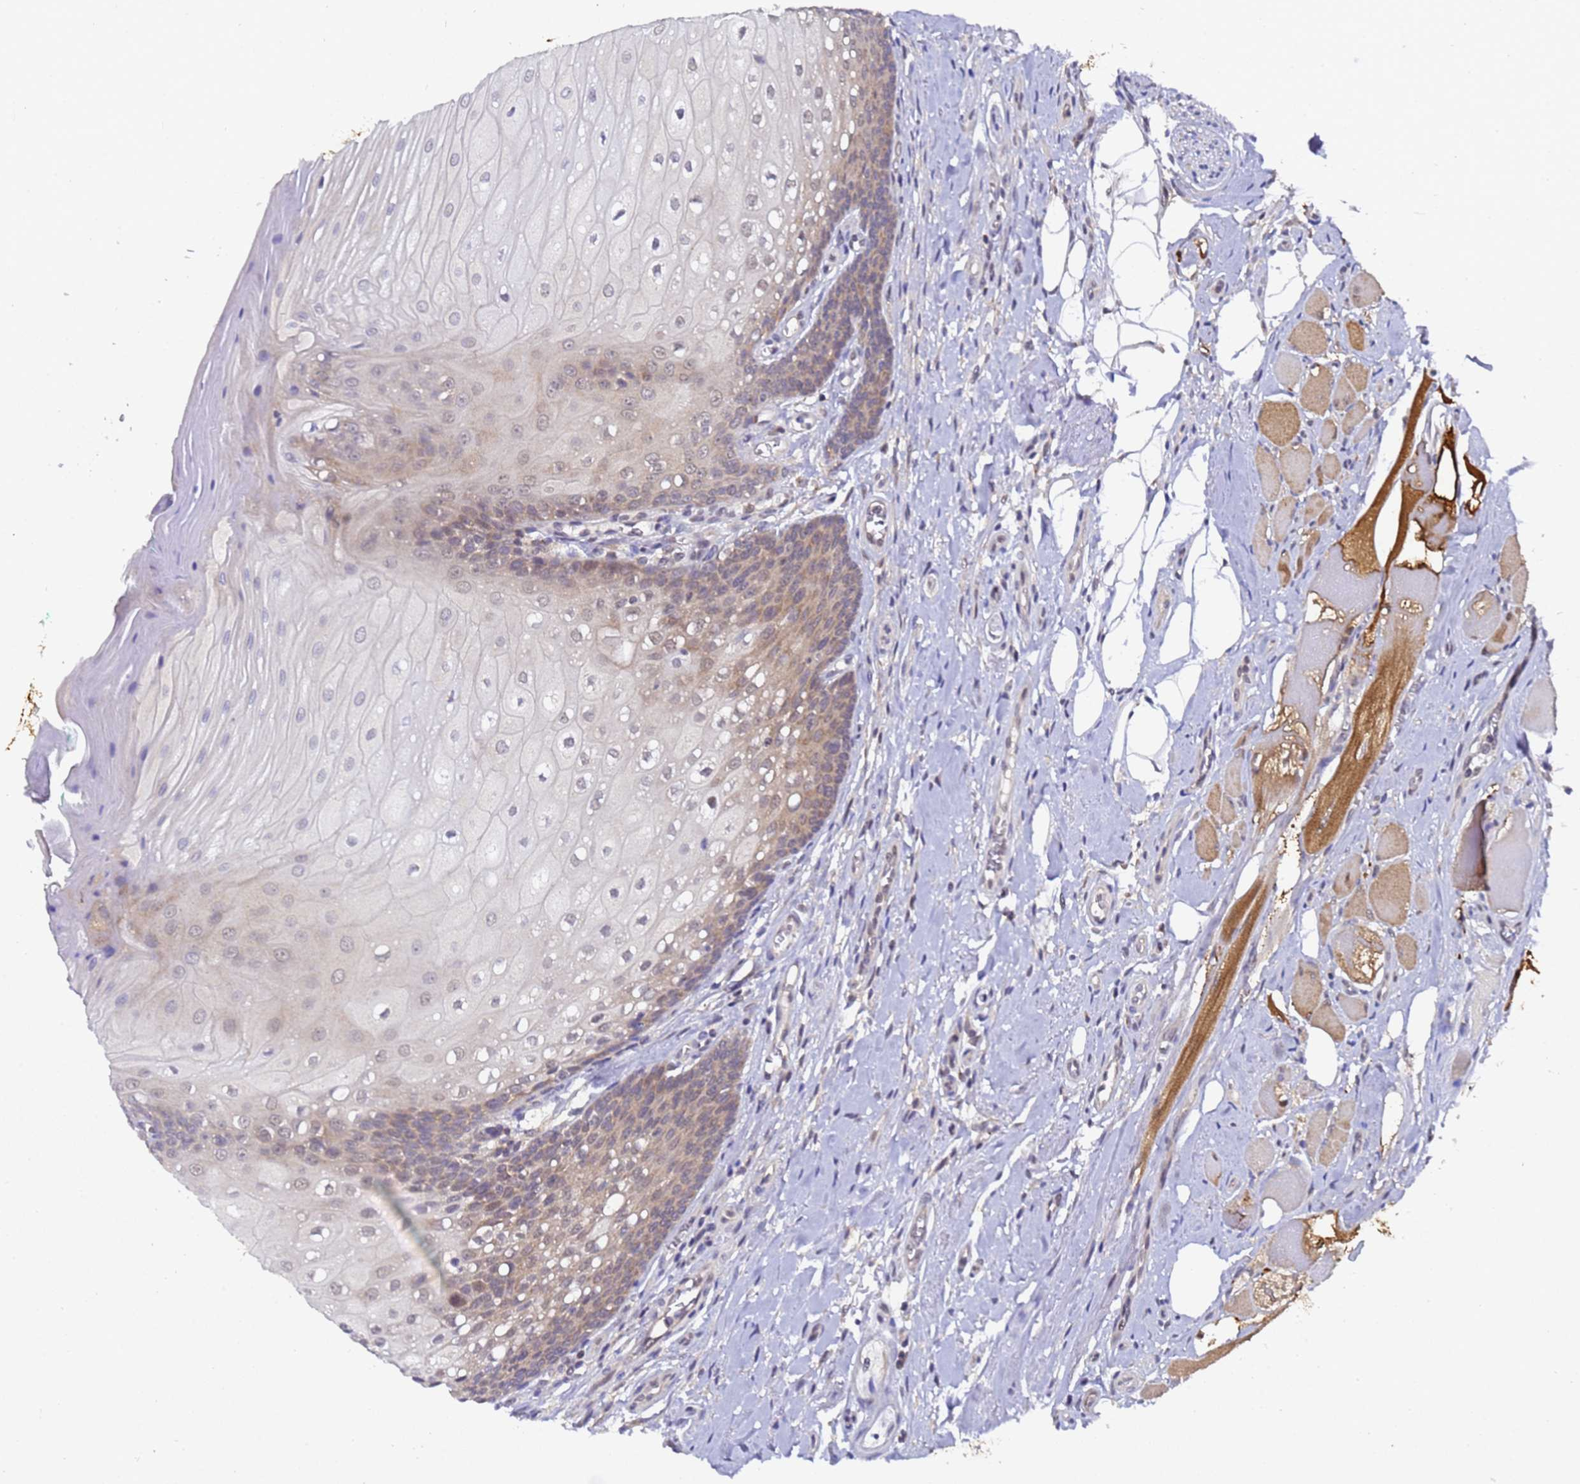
{"staining": {"intensity": "weak", "quantity": "25%-75%", "location": "cytoplasmic/membranous"}, "tissue": "oral mucosa", "cell_type": "Squamous epithelial cells", "image_type": "normal", "snomed": [{"axis": "morphology", "description": "Normal tissue, NOS"}, {"axis": "morphology", "description": "Squamous cell carcinoma, NOS"}, {"axis": "topography", "description": "Oral tissue"}, {"axis": "topography", "description": "Tounge, NOS"}, {"axis": "topography", "description": "Head-Neck"}], "caption": "IHC photomicrograph of normal oral mucosa: human oral mucosa stained using immunohistochemistry shows low levels of weak protein expression localized specifically in the cytoplasmic/membranous of squamous epithelial cells, appearing as a cytoplasmic/membranous brown color.", "gene": "ANAPC13", "patient": {"sex": "male", "age": 79}}